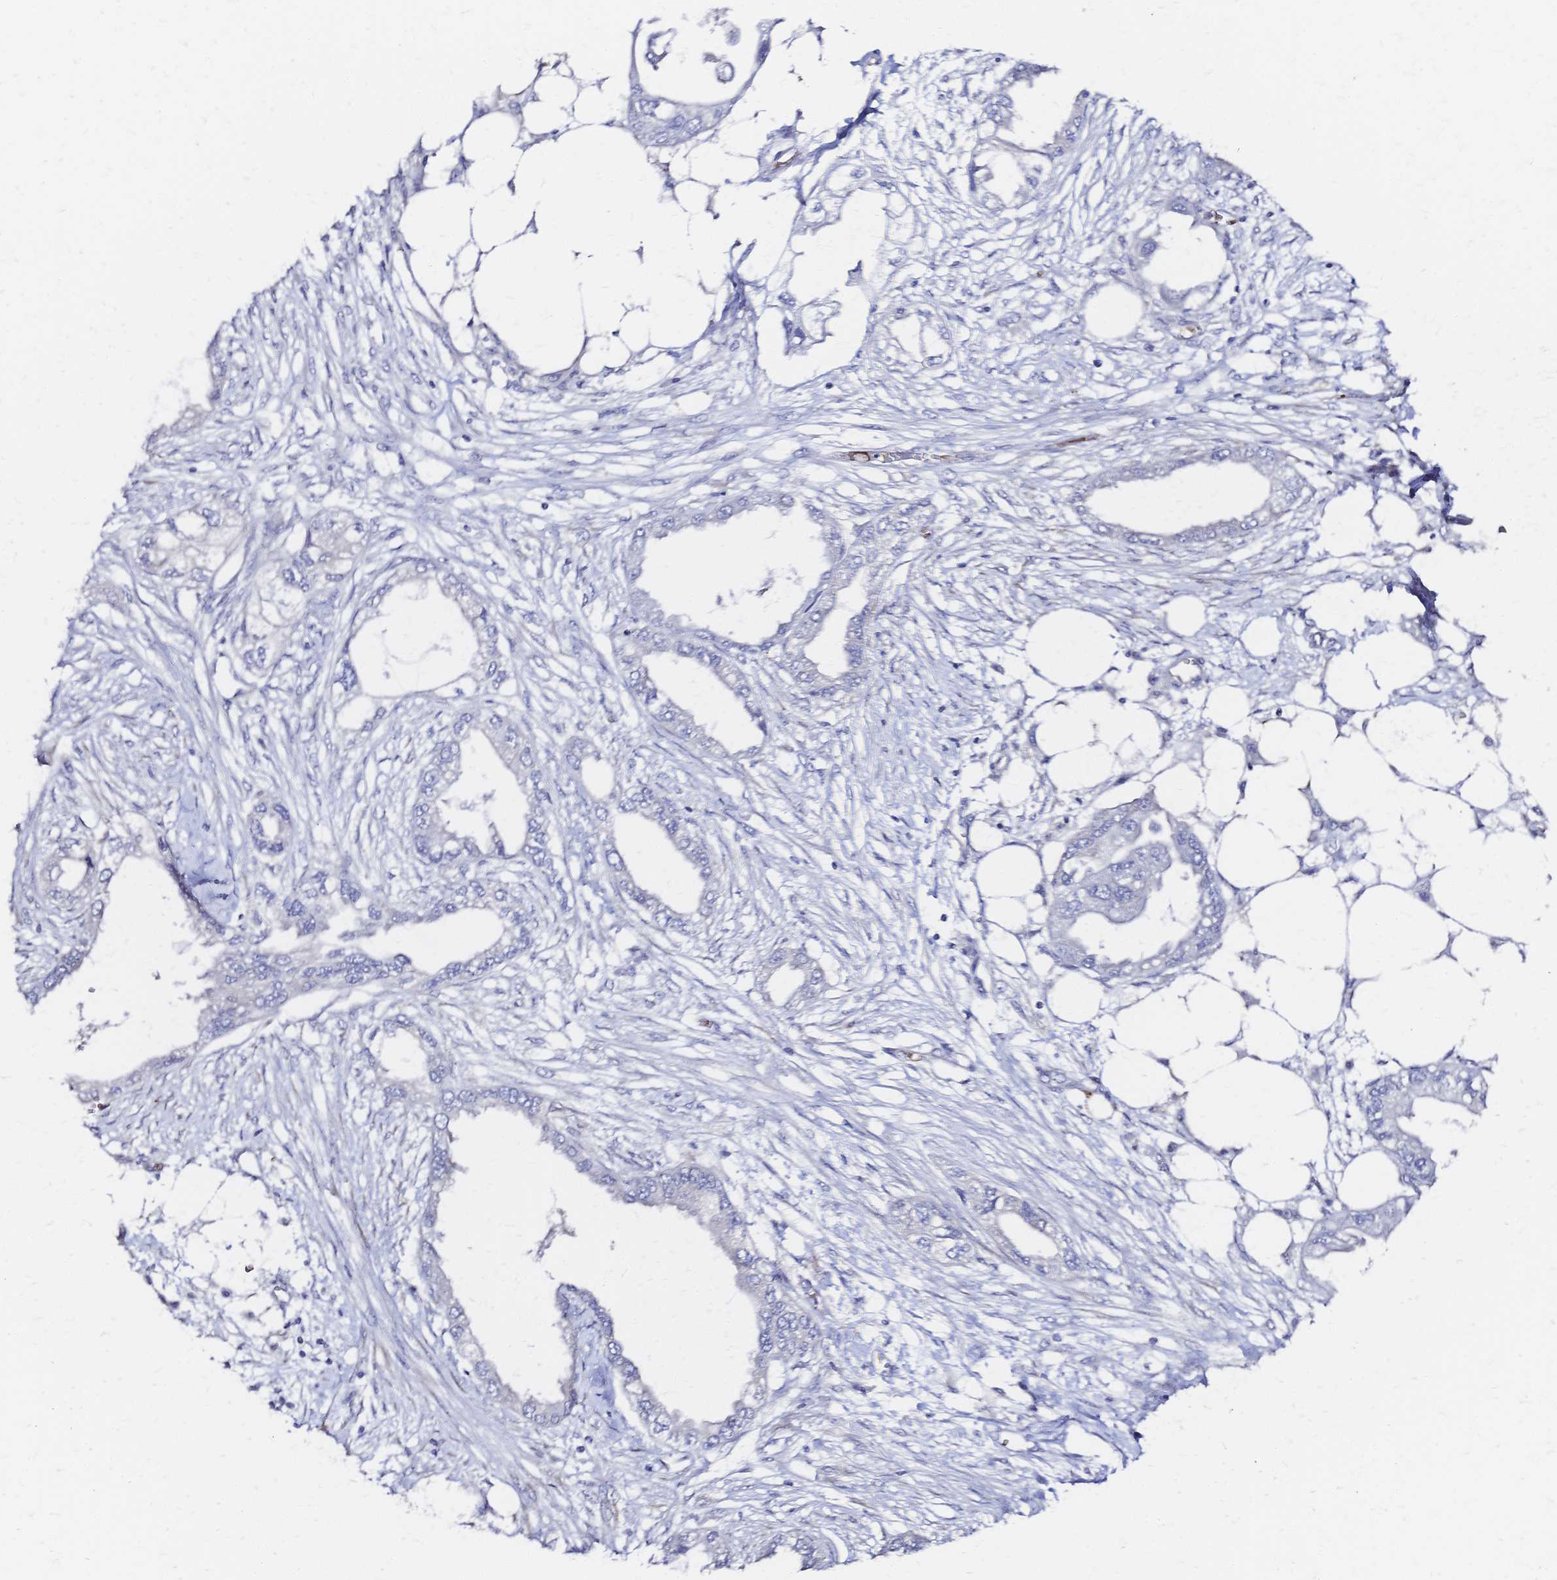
{"staining": {"intensity": "negative", "quantity": "none", "location": "none"}, "tissue": "endometrial cancer", "cell_type": "Tumor cells", "image_type": "cancer", "snomed": [{"axis": "morphology", "description": "Adenocarcinoma, NOS"}, {"axis": "morphology", "description": "Adenocarcinoma, metastatic, NOS"}, {"axis": "topography", "description": "Adipose tissue"}, {"axis": "topography", "description": "Endometrium"}], "caption": "Immunohistochemistry of endometrial cancer demonstrates no staining in tumor cells.", "gene": "SLC5A1", "patient": {"sex": "female", "age": 67}}